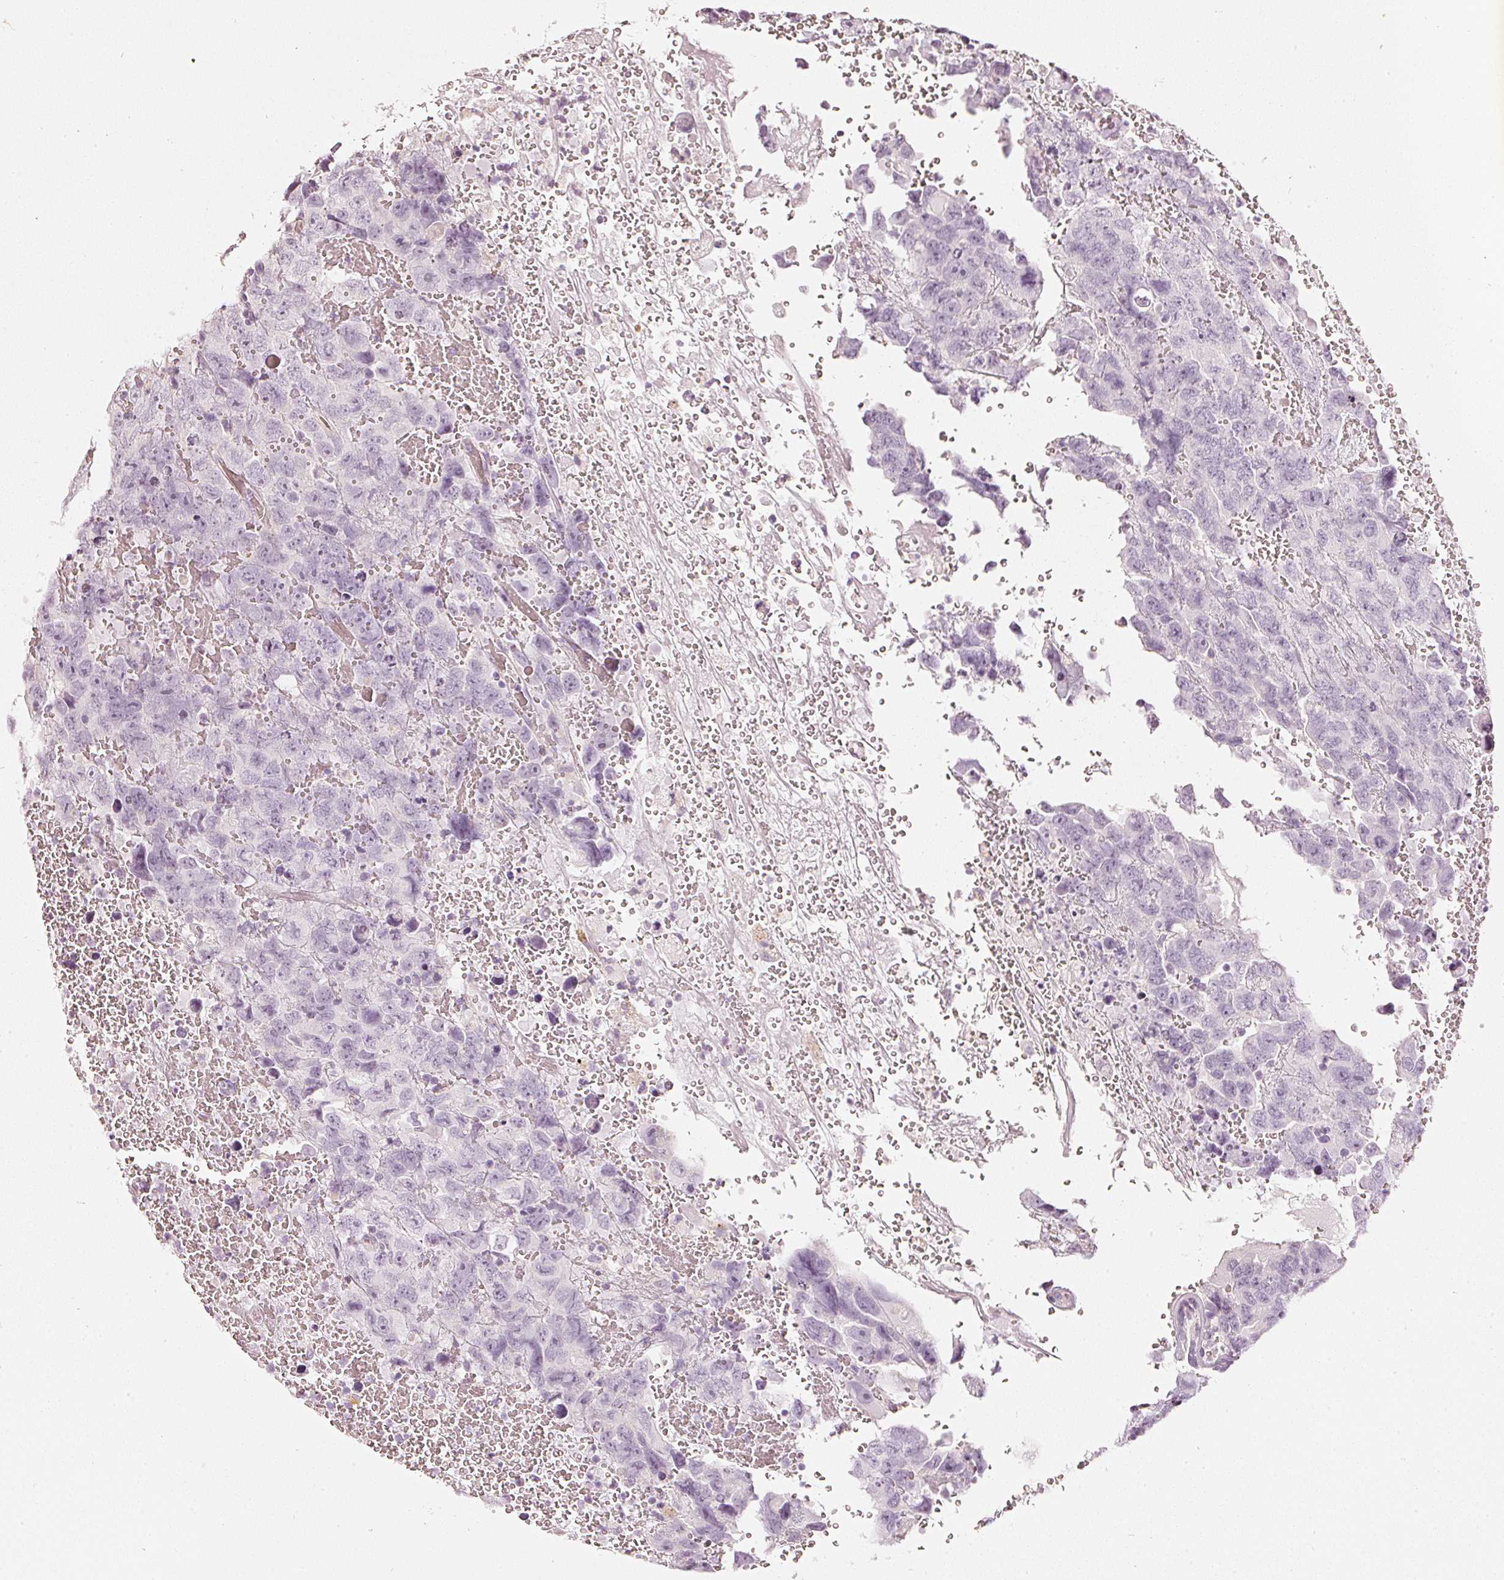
{"staining": {"intensity": "negative", "quantity": "none", "location": "none"}, "tissue": "testis cancer", "cell_type": "Tumor cells", "image_type": "cancer", "snomed": [{"axis": "morphology", "description": "Carcinoma, Embryonal, NOS"}, {"axis": "topography", "description": "Testis"}], "caption": "Immunohistochemical staining of testis cancer reveals no significant positivity in tumor cells.", "gene": "CNP", "patient": {"sex": "male", "age": 45}}